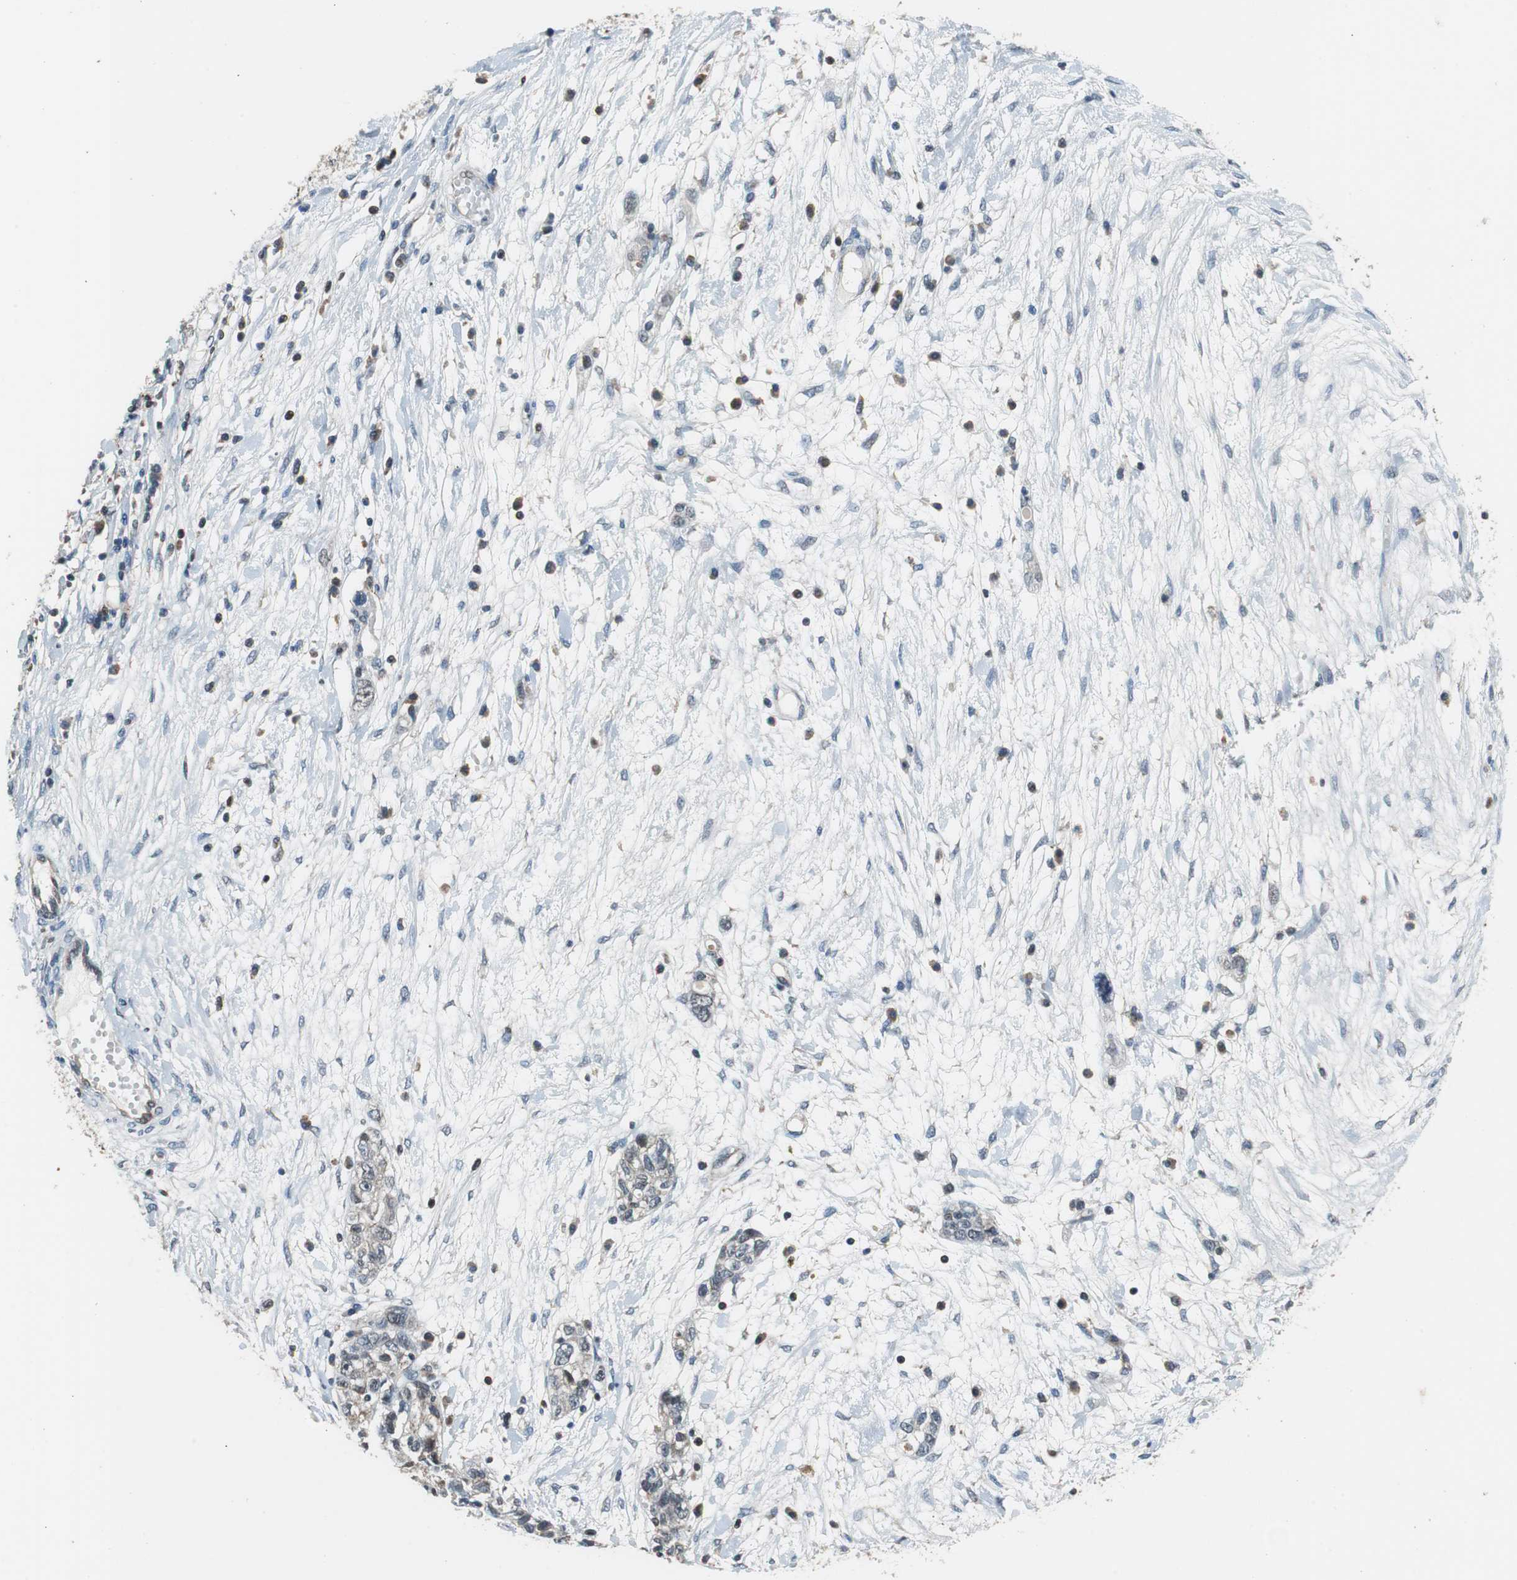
{"staining": {"intensity": "weak", "quantity": ">75%", "location": "cytoplasmic/membranous"}, "tissue": "ovarian cancer", "cell_type": "Tumor cells", "image_type": "cancer", "snomed": [{"axis": "morphology", "description": "Cystadenocarcinoma, serous, NOS"}, {"axis": "topography", "description": "Ovary"}], "caption": "Ovarian cancer (serous cystadenocarcinoma) stained with immunohistochemistry displays weak cytoplasmic/membranous expression in about >75% of tumor cells. (IHC, brightfield microscopy, high magnification).", "gene": "GSDMD", "patient": {"sex": "female", "age": 71}}